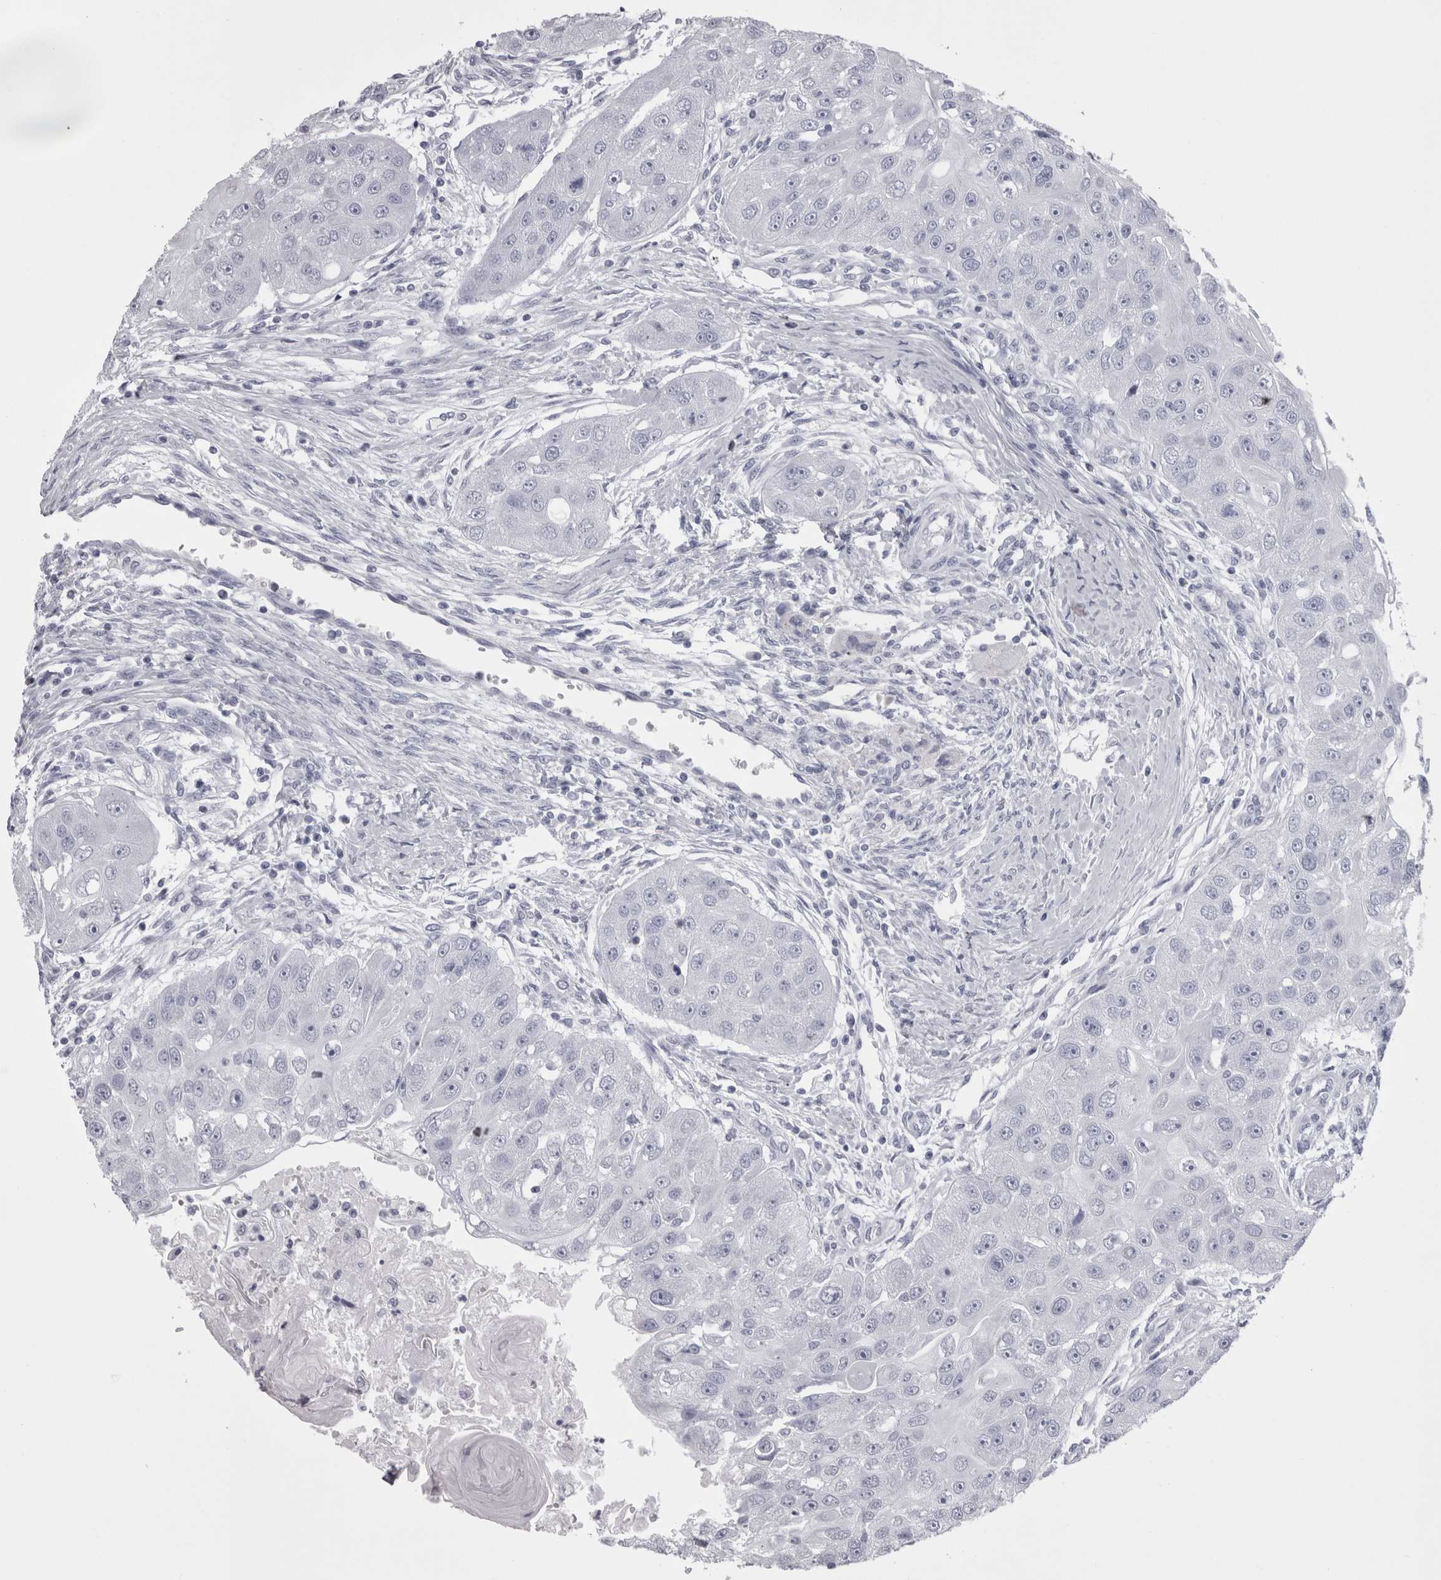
{"staining": {"intensity": "negative", "quantity": "none", "location": "none"}, "tissue": "head and neck cancer", "cell_type": "Tumor cells", "image_type": "cancer", "snomed": [{"axis": "morphology", "description": "Normal tissue, NOS"}, {"axis": "morphology", "description": "Squamous cell carcinoma, NOS"}, {"axis": "topography", "description": "Skeletal muscle"}, {"axis": "topography", "description": "Head-Neck"}], "caption": "Tumor cells are negative for brown protein staining in squamous cell carcinoma (head and neck).", "gene": "SKAP1", "patient": {"sex": "male", "age": 51}}